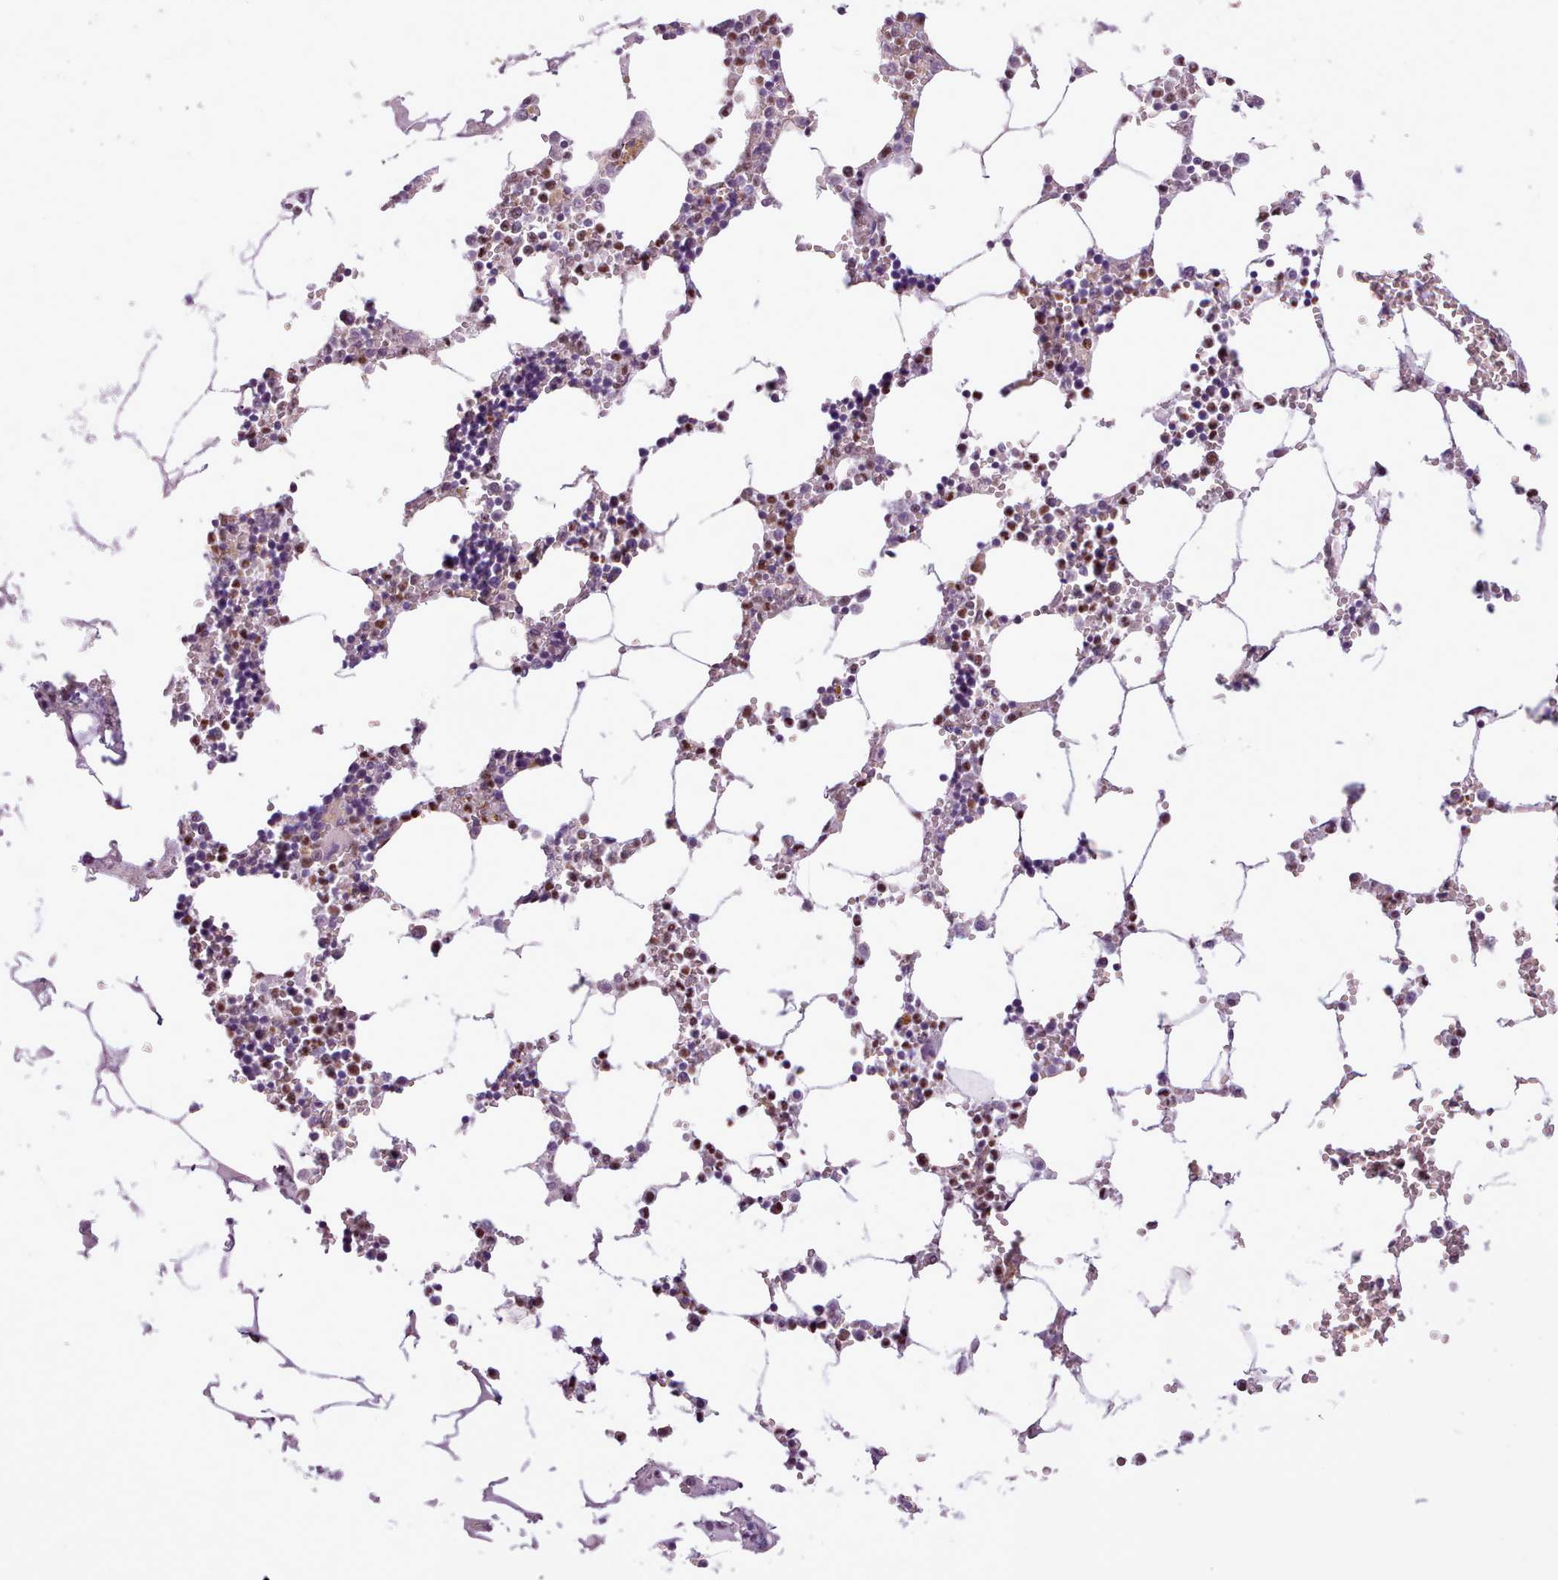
{"staining": {"intensity": "moderate", "quantity": "25%-75%", "location": "nuclear"}, "tissue": "bone marrow", "cell_type": "Hematopoietic cells", "image_type": "normal", "snomed": [{"axis": "morphology", "description": "Normal tissue, NOS"}, {"axis": "topography", "description": "Bone marrow"}], "caption": "This photomicrograph shows benign bone marrow stained with immunohistochemistry (IHC) to label a protein in brown. The nuclear of hematopoietic cells show moderate positivity for the protein. Nuclei are counter-stained blue.", "gene": "SLURP1", "patient": {"sex": "male", "age": 54}}